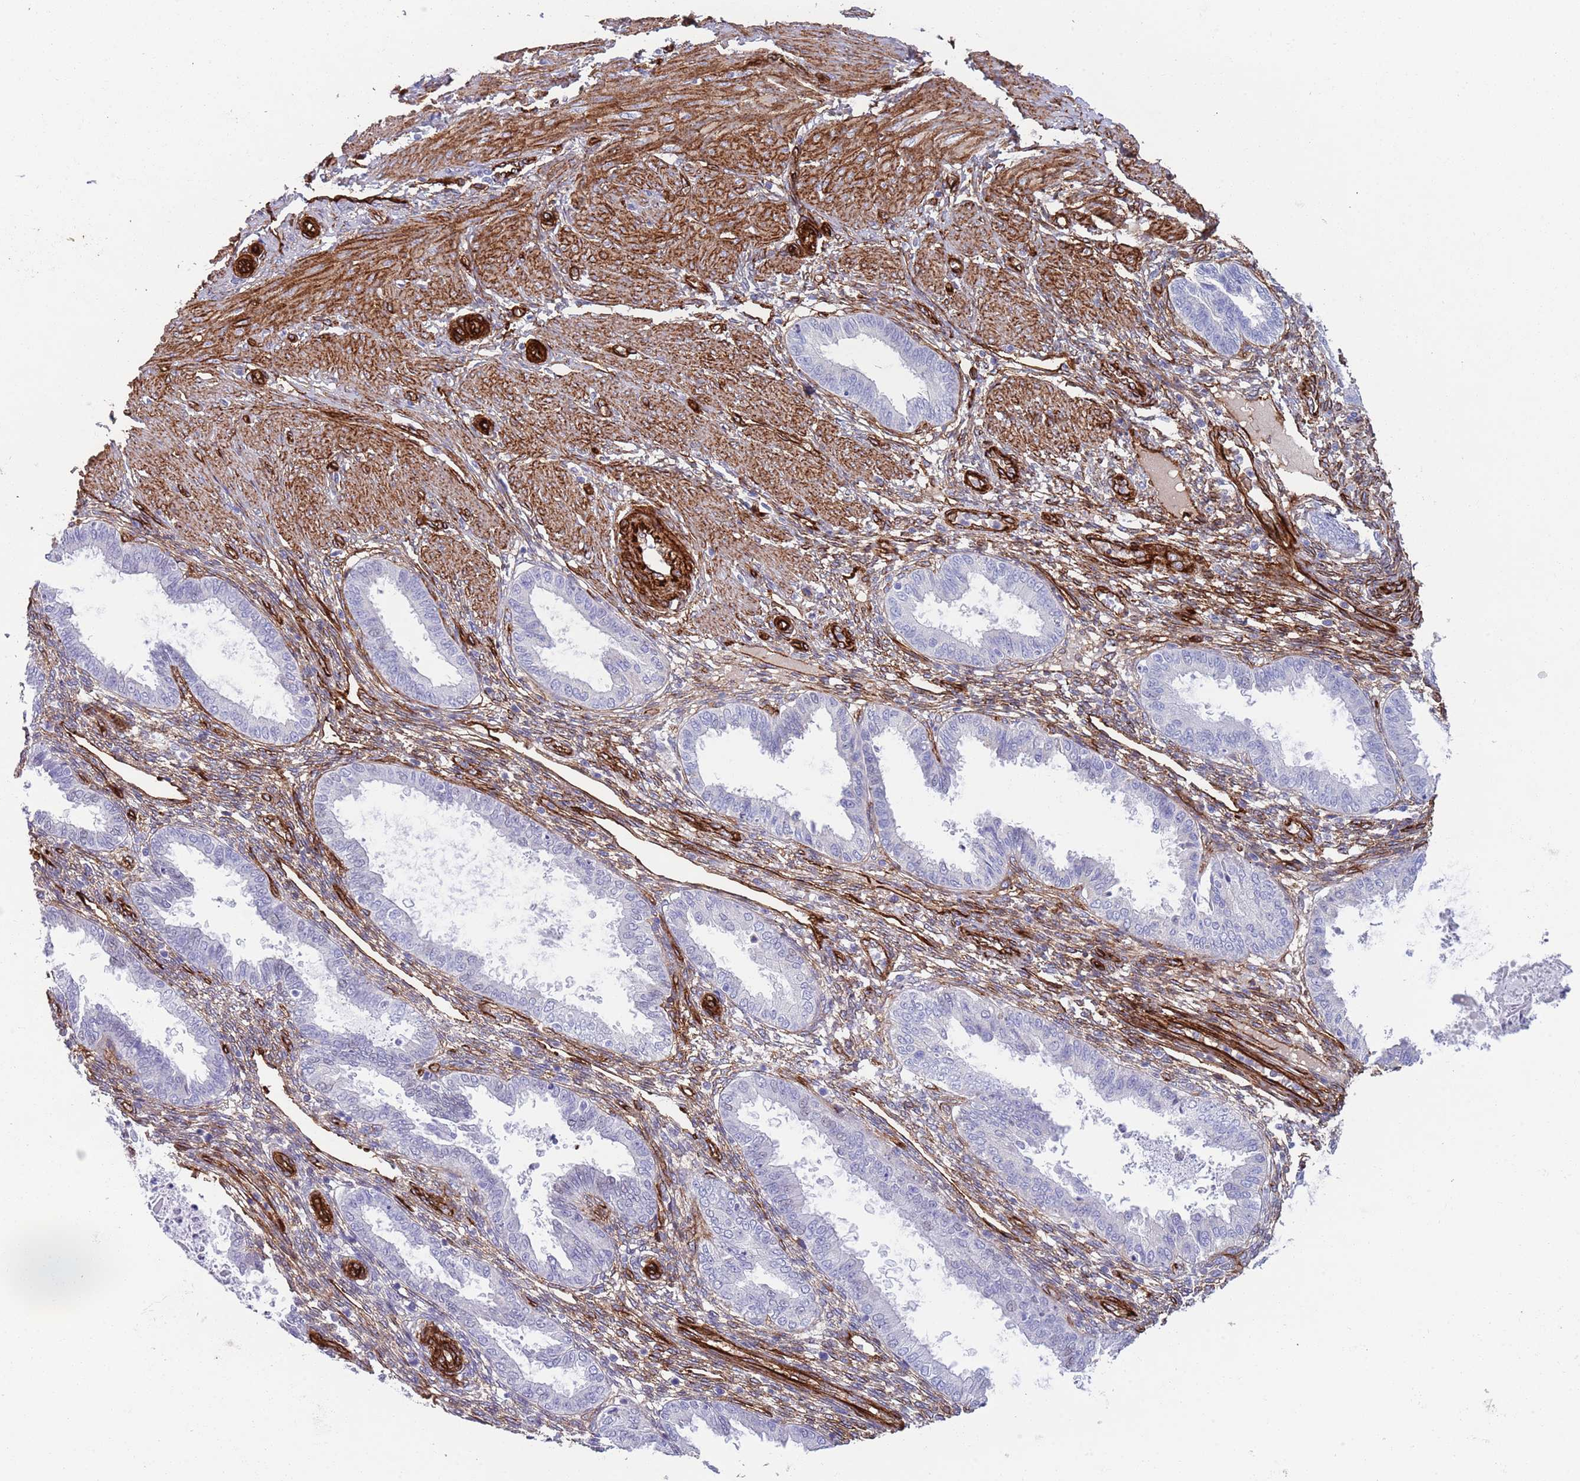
{"staining": {"intensity": "moderate", "quantity": ">75%", "location": "cytoplasmic/membranous"}, "tissue": "endometrium", "cell_type": "Cells in endometrial stroma", "image_type": "normal", "snomed": [{"axis": "morphology", "description": "Normal tissue, NOS"}, {"axis": "topography", "description": "Endometrium"}], "caption": "A medium amount of moderate cytoplasmic/membranous staining is seen in about >75% of cells in endometrial stroma in normal endometrium.", "gene": "CAV2", "patient": {"sex": "female", "age": 33}}